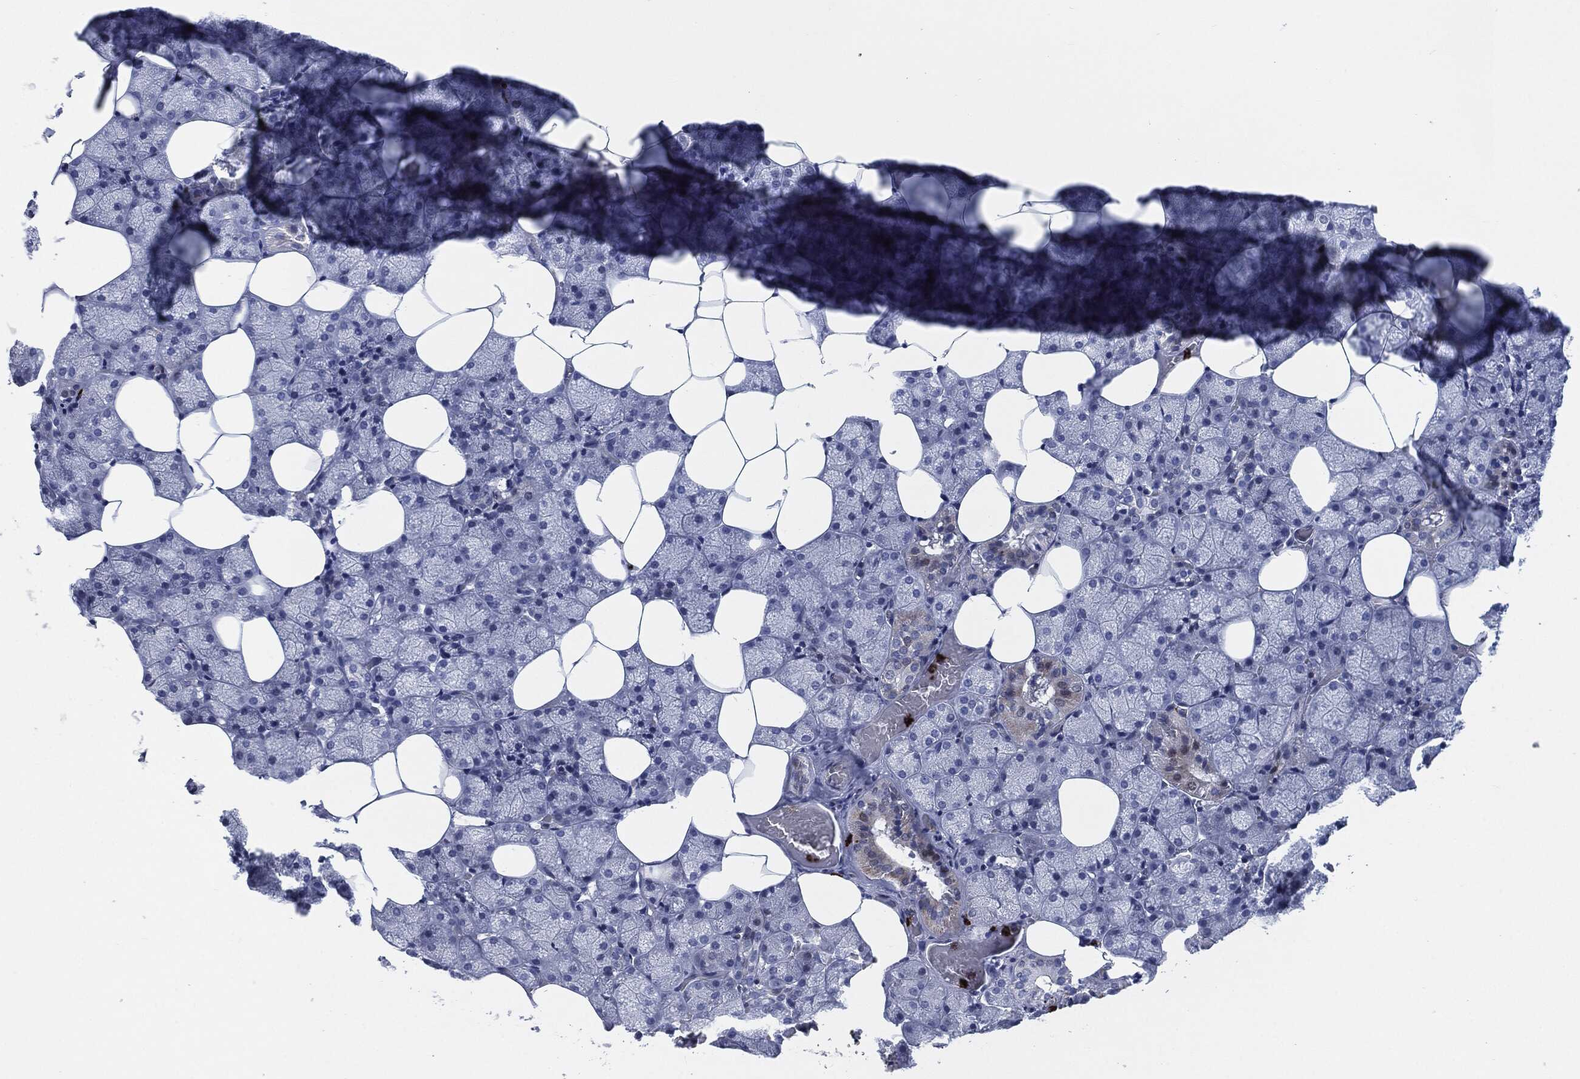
{"staining": {"intensity": "strong", "quantity": "<25%", "location": "cytoplasmic/membranous"}, "tissue": "salivary gland", "cell_type": "Glandular cells", "image_type": "normal", "snomed": [{"axis": "morphology", "description": "Normal tissue, NOS"}, {"axis": "topography", "description": "Salivary gland"}], "caption": "High-power microscopy captured an immunohistochemistry (IHC) micrograph of benign salivary gland, revealing strong cytoplasmic/membranous staining in about <25% of glandular cells. (Stains: DAB in brown, nuclei in blue, Microscopy: brightfield microscopy at high magnification).", "gene": "MPO", "patient": {"sex": "male", "age": 38}}